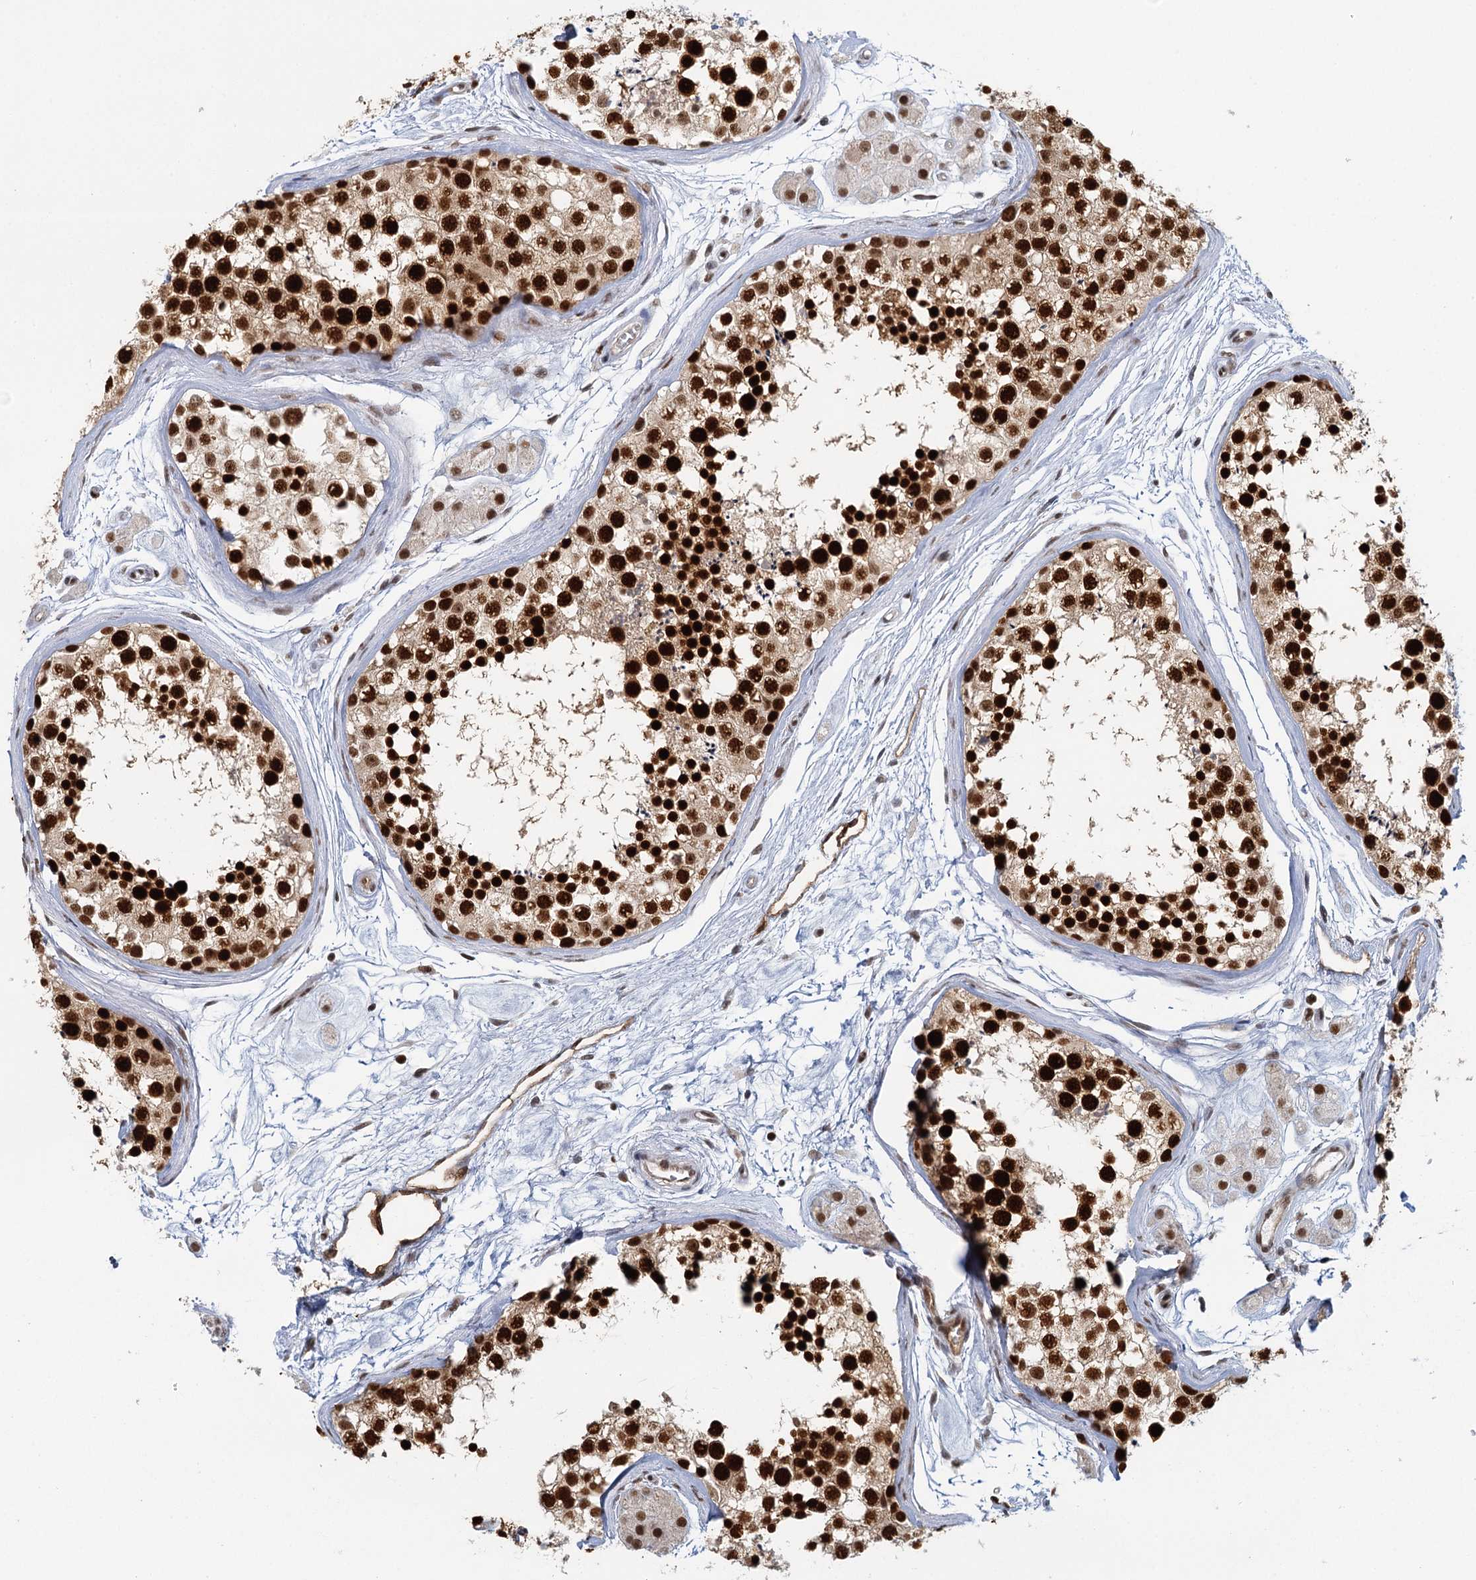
{"staining": {"intensity": "strong", "quantity": ">75%", "location": "nuclear"}, "tissue": "testis", "cell_type": "Cells in seminiferous ducts", "image_type": "normal", "snomed": [{"axis": "morphology", "description": "Normal tissue, NOS"}, {"axis": "topography", "description": "Testis"}], "caption": "Immunohistochemical staining of normal human testis demonstrates strong nuclear protein positivity in approximately >75% of cells in seminiferous ducts. (IHC, brightfield microscopy, high magnification).", "gene": "GPATCH11", "patient": {"sex": "male", "age": 56}}